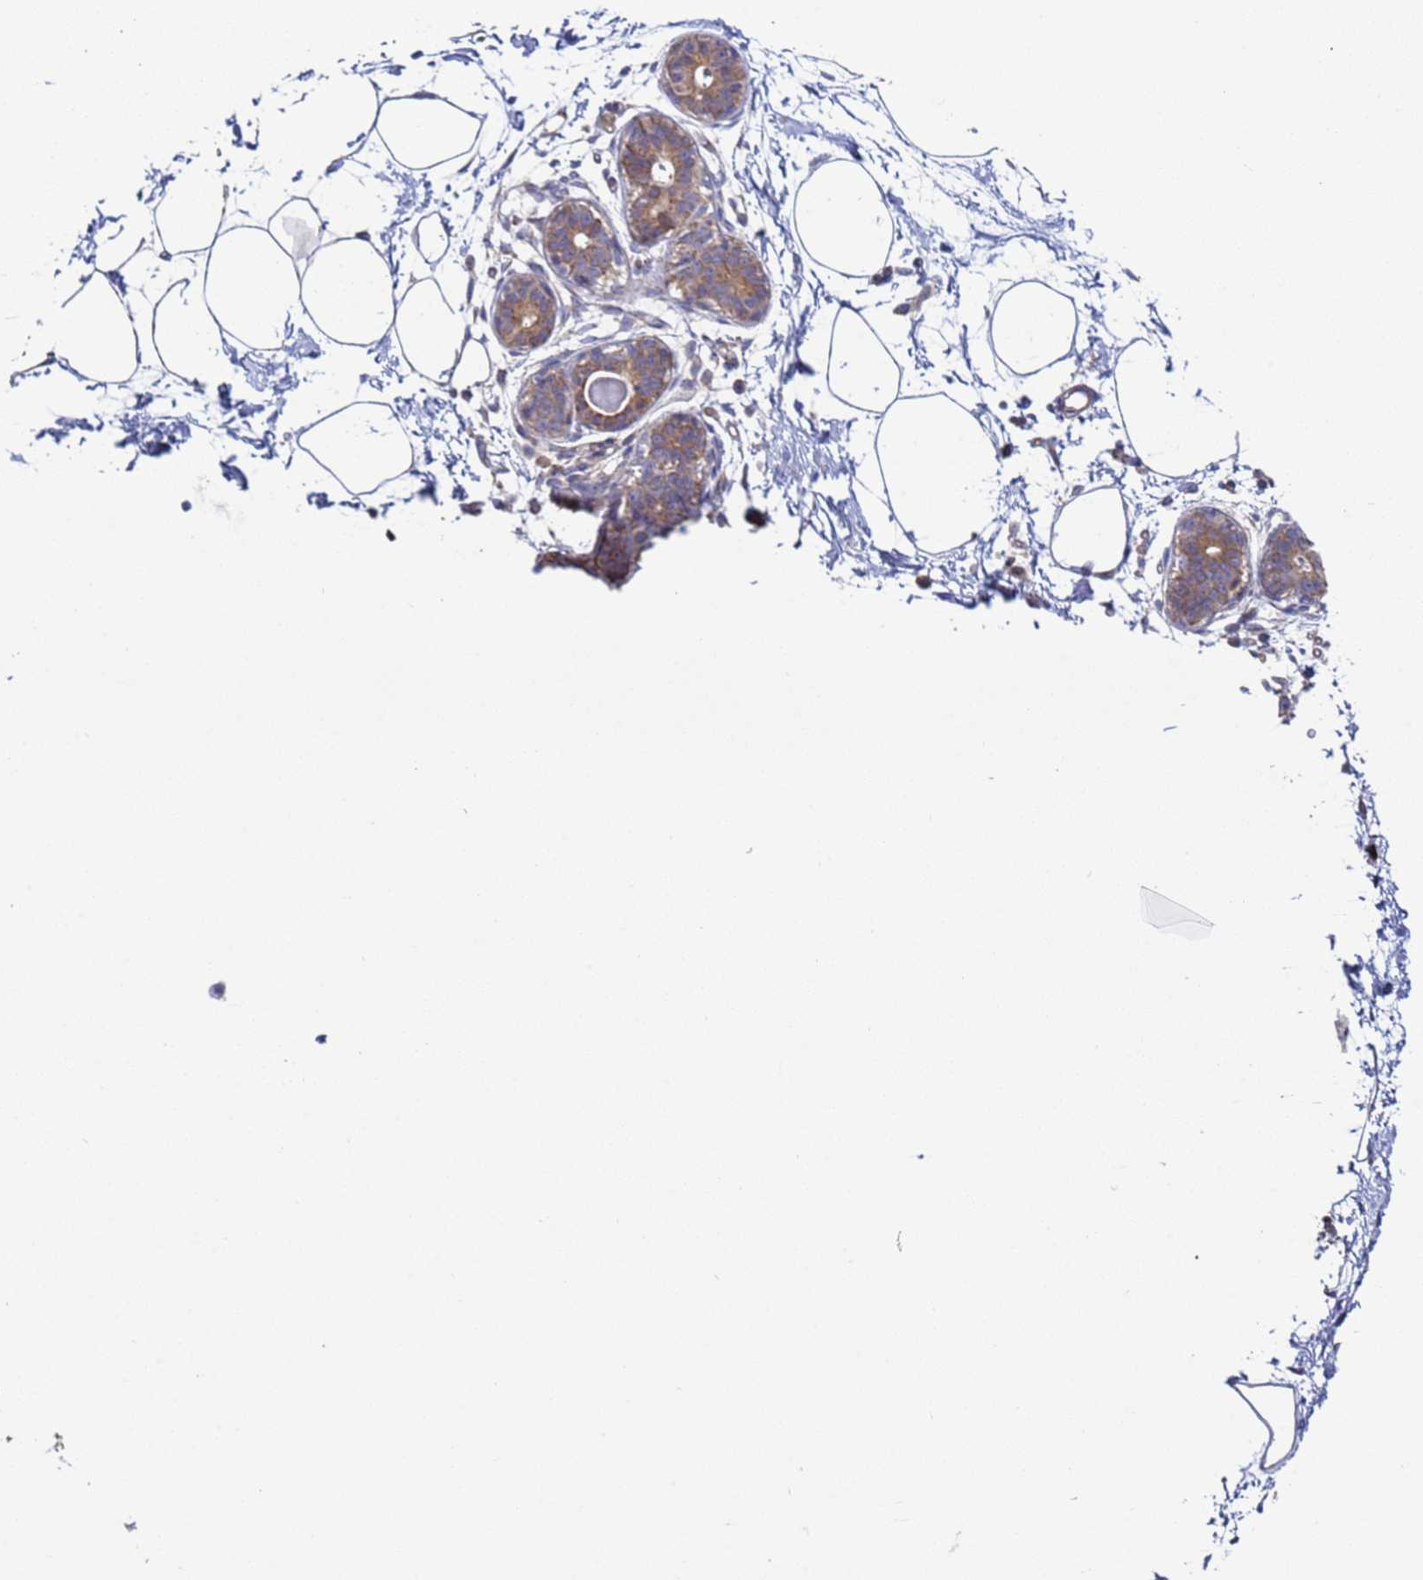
{"staining": {"intensity": "negative", "quantity": "none", "location": "none"}, "tissue": "breast", "cell_type": "Adipocytes", "image_type": "normal", "snomed": [{"axis": "morphology", "description": "Normal tissue, NOS"}, {"axis": "topography", "description": "Breast"}], "caption": "This is an immunohistochemistry (IHC) image of normal breast. There is no positivity in adipocytes.", "gene": "DIP2B", "patient": {"sex": "female", "age": 45}}